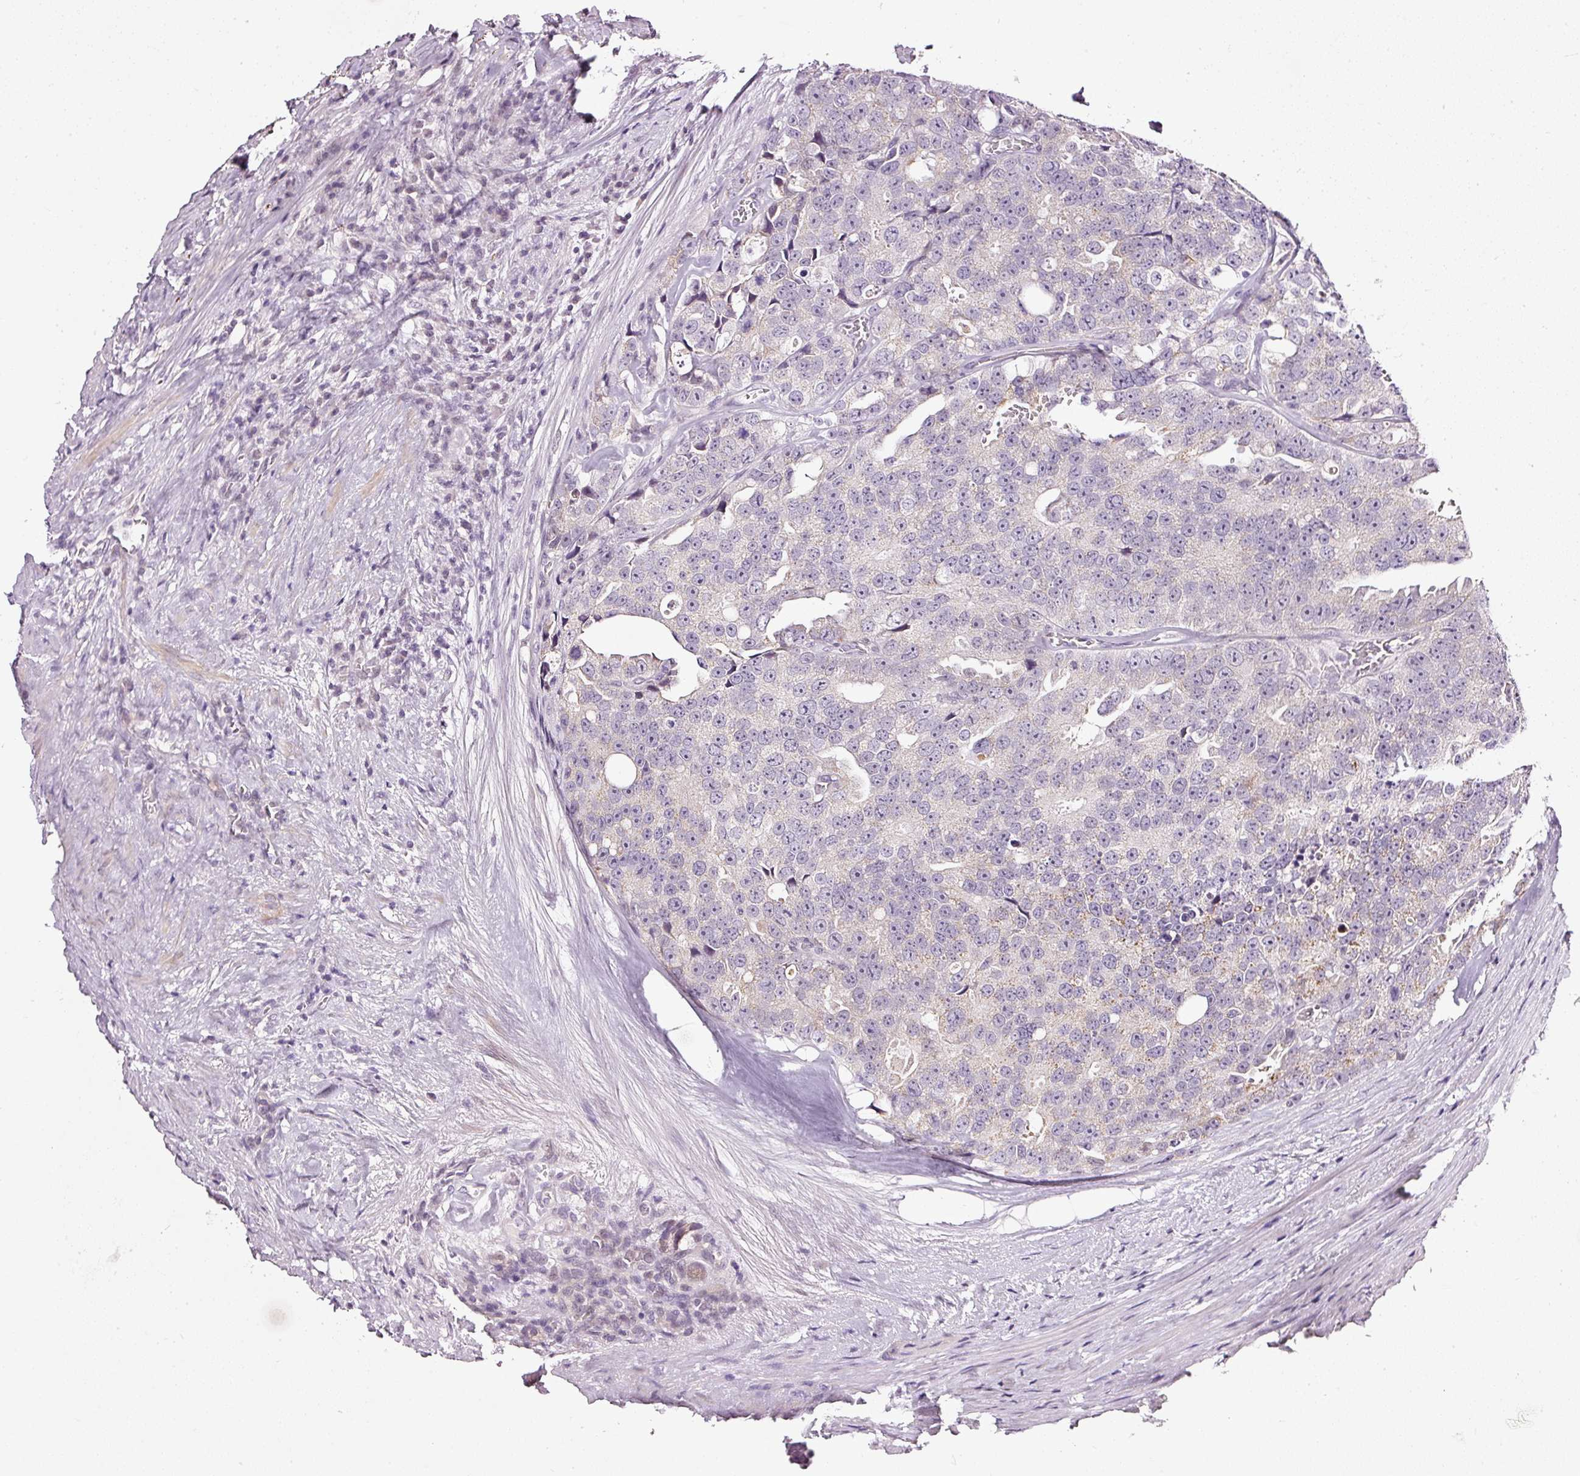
{"staining": {"intensity": "weak", "quantity": "<25%", "location": "cytoplasmic/membranous"}, "tissue": "prostate cancer", "cell_type": "Tumor cells", "image_type": "cancer", "snomed": [{"axis": "morphology", "description": "Adenocarcinoma, High grade"}, {"axis": "topography", "description": "Prostate"}], "caption": "The image displays no significant expression in tumor cells of prostate cancer.", "gene": "NRDE2", "patient": {"sex": "male", "age": 71}}